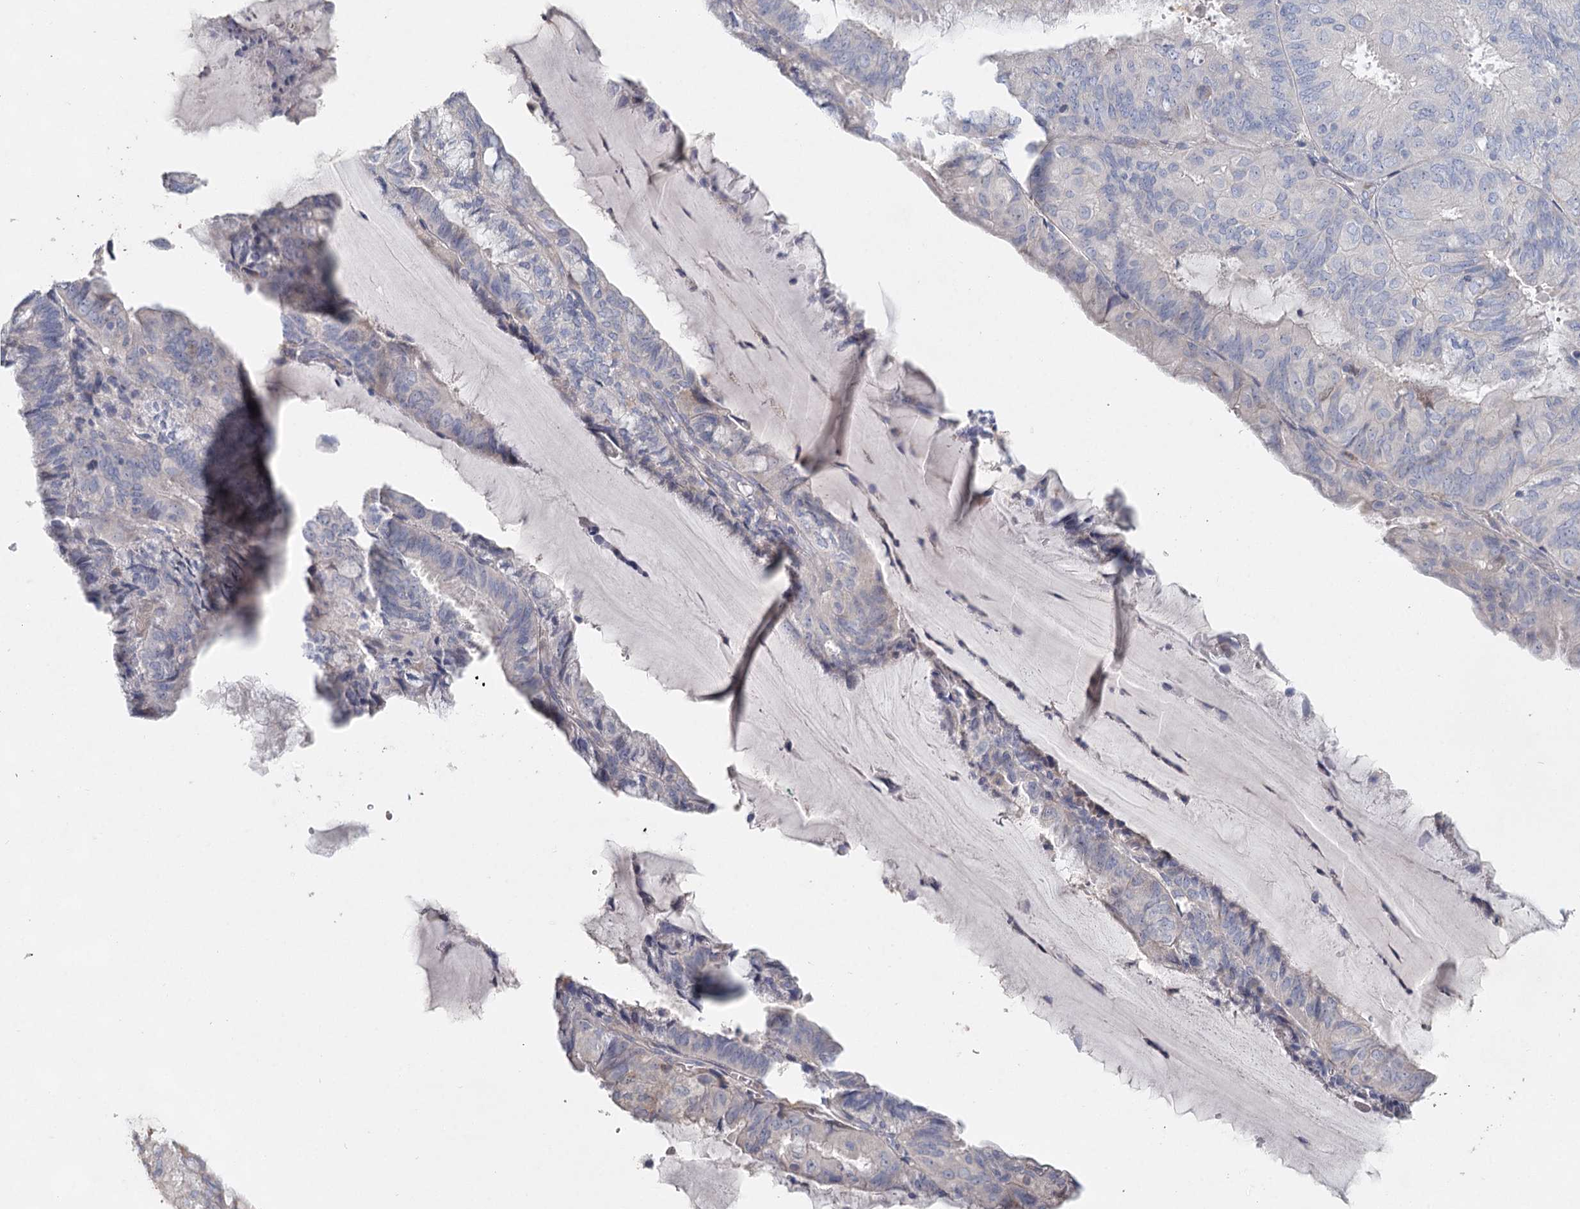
{"staining": {"intensity": "negative", "quantity": "none", "location": "none"}, "tissue": "endometrial cancer", "cell_type": "Tumor cells", "image_type": "cancer", "snomed": [{"axis": "morphology", "description": "Adenocarcinoma, NOS"}, {"axis": "topography", "description": "Endometrium"}], "caption": "This image is of endometrial cancer (adenocarcinoma) stained with immunohistochemistry (IHC) to label a protein in brown with the nuclei are counter-stained blue. There is no staining in tumor cells. (DAB immunohistochemistry with hematoxylin counter stain).", "gene": "MYL6B", "patient": {"sex": "female", "age": 81}}